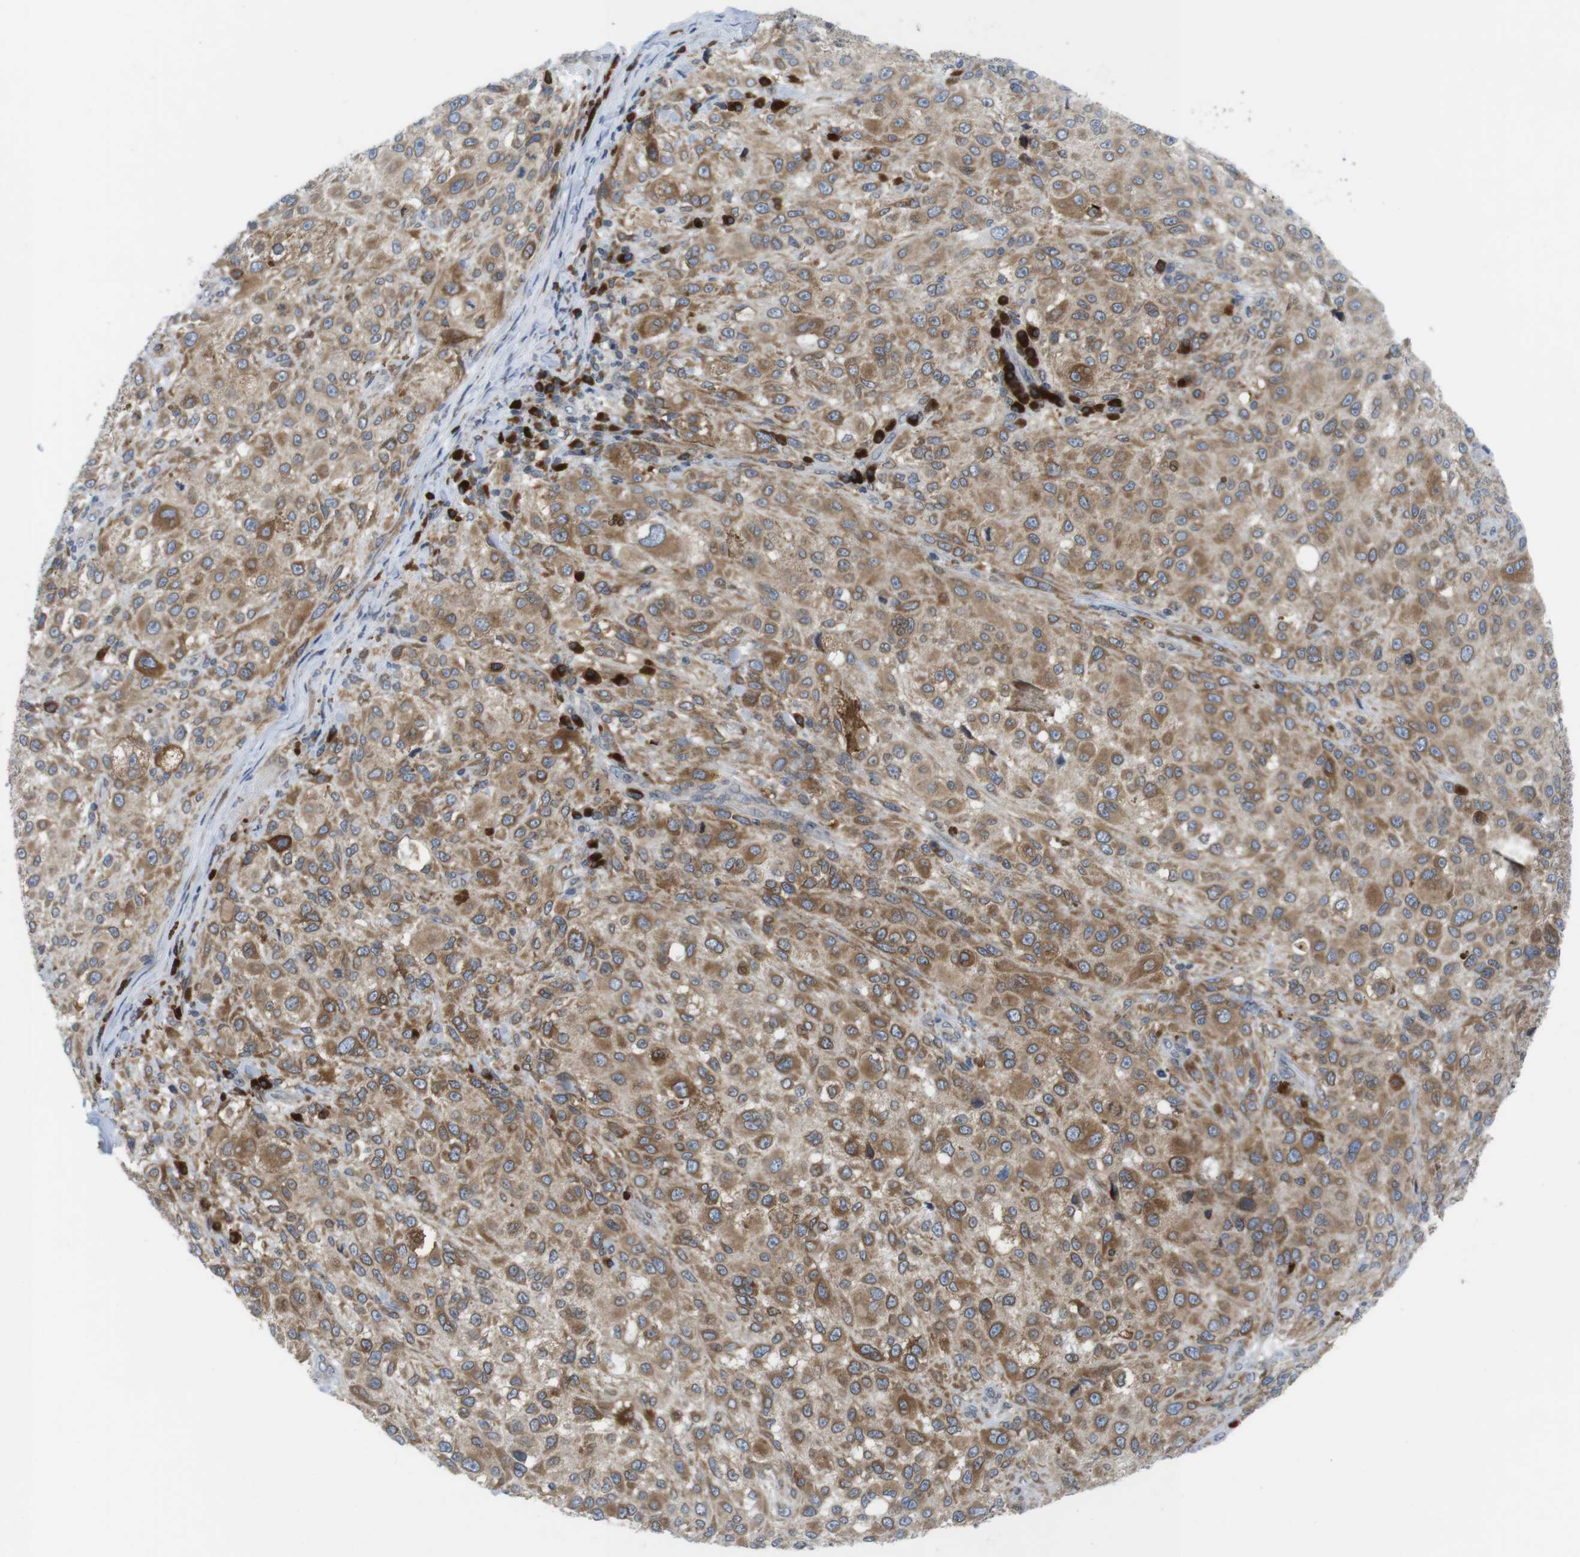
{"staining": {"intensity": "moderate", "quantity": ">75%", "location": "cytoplasmic/membranous"}, "tissue": "melanoma", "cell_type": "Tumor cells", "image_type": "cancer", "snomed": [{"axis": "morphology", "description": "Necrosis, NOS"}, {"axis": "morphology", "description": "Malignant melanoma, NOS"}, {"axis": "topography", "description": "Skin"}], "caption": "High-power microscopy captured an immunohistochemistry (IHC) micrograph of melanoma, revealing moderate cytoplasmic/membranous expression in about >75% of tumor cells.", "gene": "ERGIC3", "patient": {"sex": "female", "age": 87}}